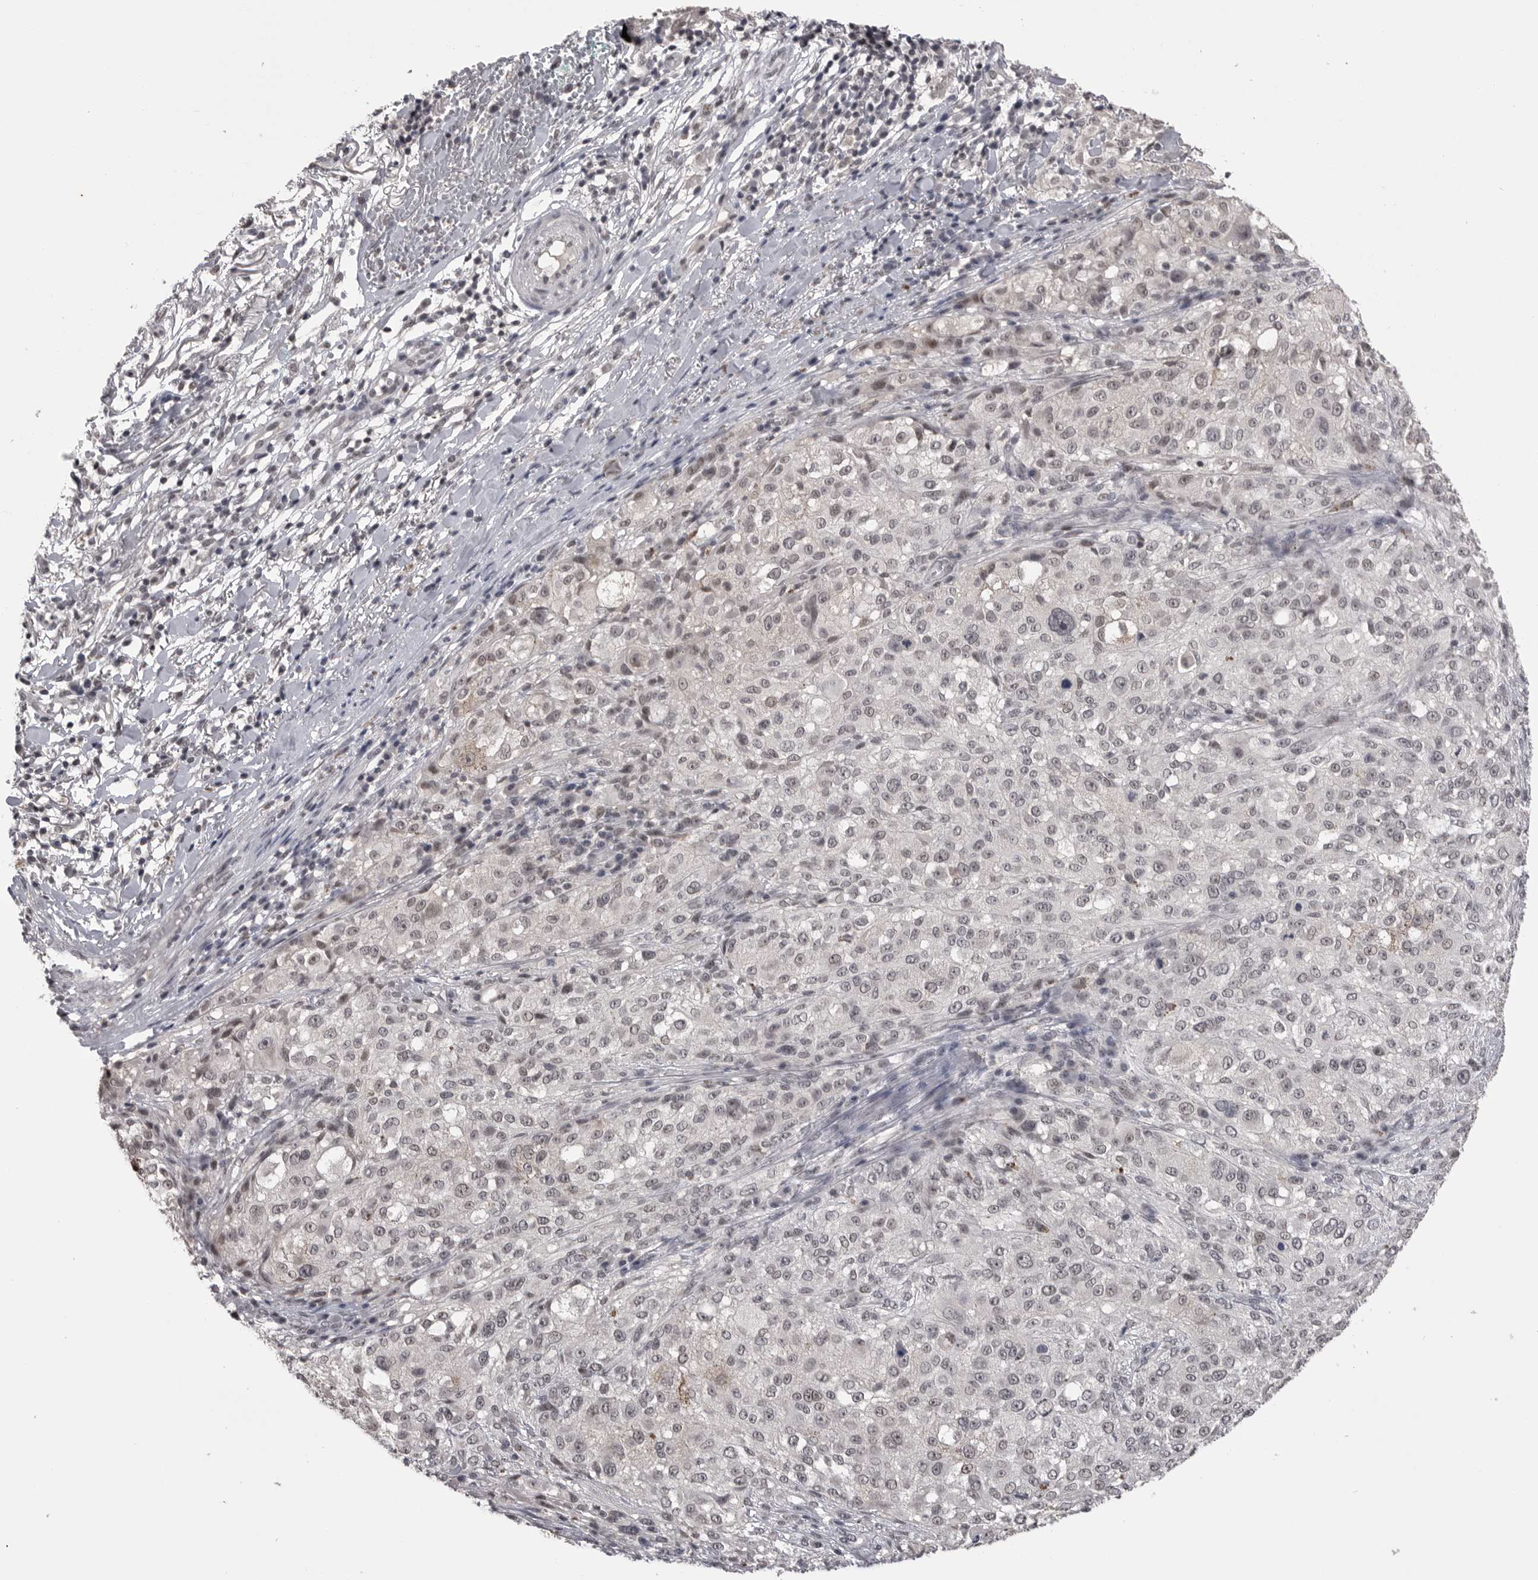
{"staining": {"intensity": "weak", "quantity": "25%-75%", "location": "nuclear"}, "tissue": "melanoma", "cell_type": "Tumor cells", "image_type": "cancer", "snomed": [{"axis": "morphology", "description": "Necrosis, NOS"}, {"axis": "morphology", "description": "Malignant melanoma, NOS"}, {"axis": "topography", "description": "Skin"}], "caption": "Brown immunohistochemical staining in melanoma displays weak nuclear positivity in about 25%-75% of tumor cells.", "gene": "DLG2", "patient": {"sex": "female", "age": 87}}